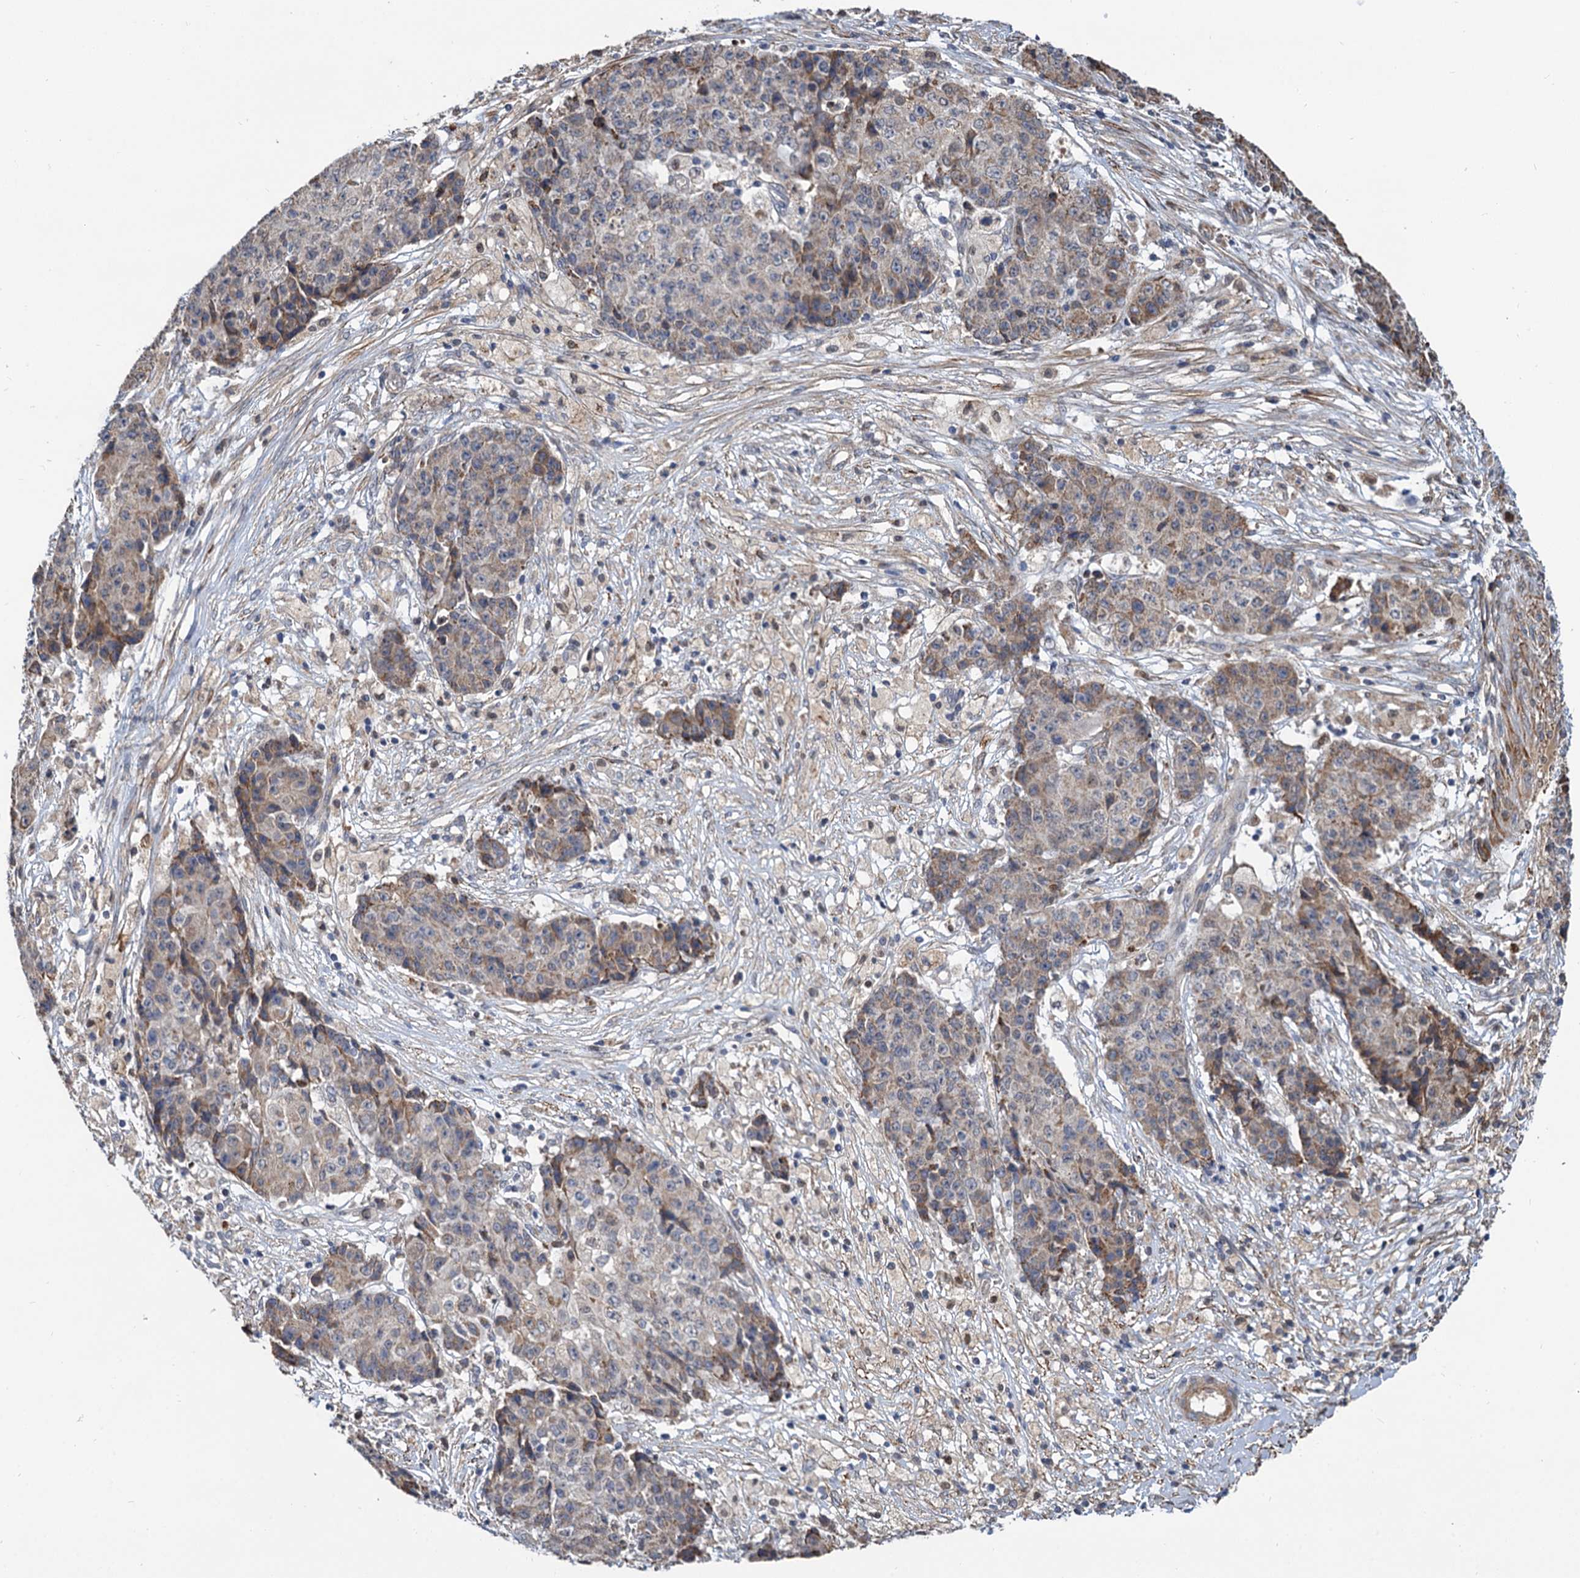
{"staining": {"intensity": "moderate", "quantity": "<25%", "location": "cytoplasmic/membranous"}, "tissue": "ovarian cancer", "cell_type": "Tumor cells", "image_type": "cancer", "snomed": [{"axis": "morphology", "description": "Carcinoma, endometroid"}, {"axis": "topography", "description": "Ovary"}], "caption": "Tumor cells reveal low levels of moderate cytoplasmic/membranous positivity in approximately <25% of cells in ovarian cancer. (IHC, brightfield microscopy, high magnification).", "gene": "ALKBH7", "patient": {"sex": "female", "age": 42}}